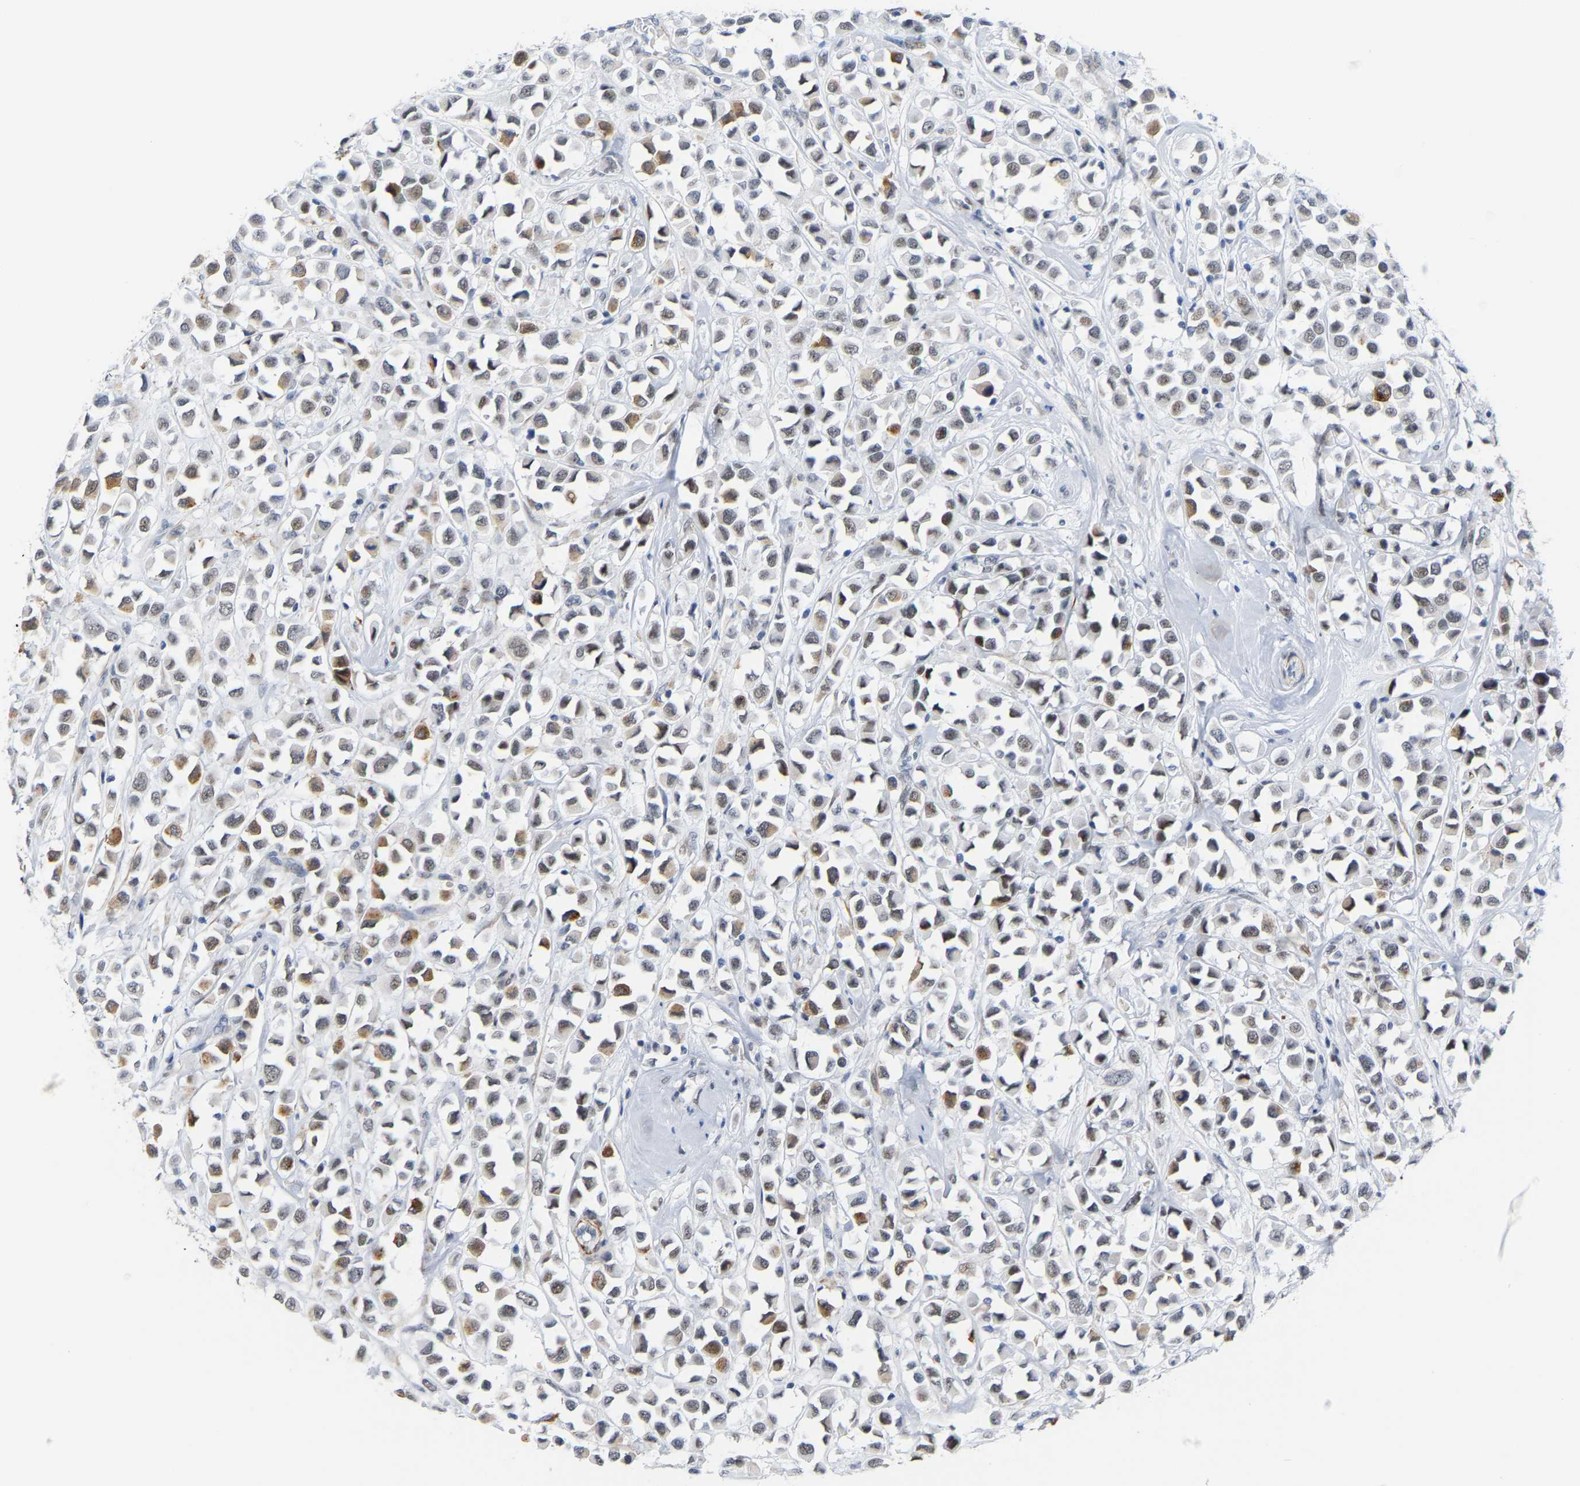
{"staining": {"intensity": "moderate", "quantity": "25%-75%", "location": "cytoplasmic/membranous,nuclear"}, "tissue": "breast cancer", "cell_type": "Tumor cells", "image_type": "cancer", "snomed": [{"axis": "morphology", "description": "Duct carcinoma"}, {"axis": "topography", "description": "Breast"}], "caption": "A histopathology image of human invasive ductal carcinoma (breast) stained for a protein exhibits moderate cytoplasmic/membranous and nuclear brown staining in tumor cells.", "gene": "FAM180A", "patient": {"sex": "female", "age": 61}}